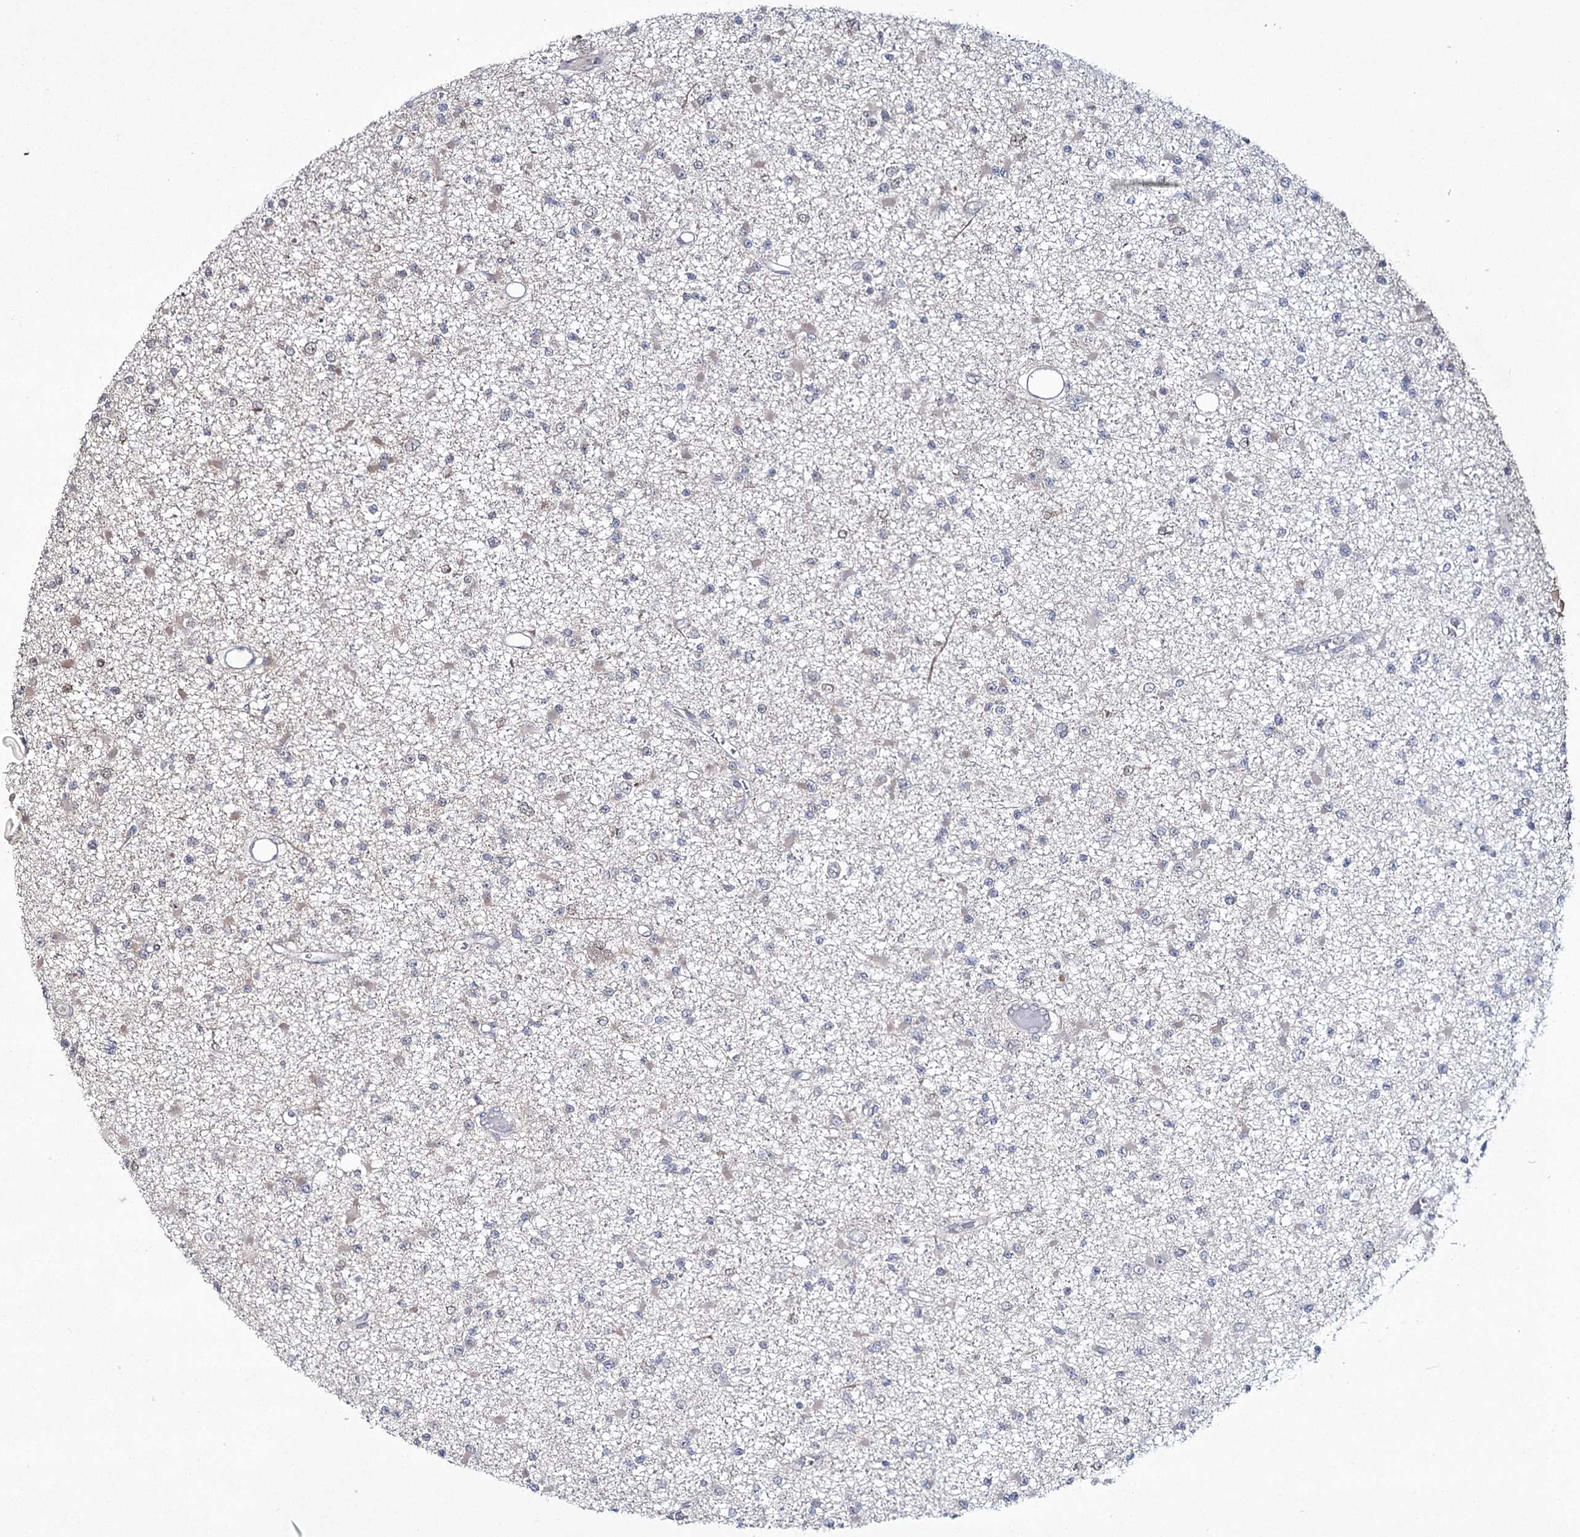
{"staining": {"intensity": "moderate", "quantity": "<25%", "location": "cytoplasmic/membranous"}, "tissue": "glioma", "cell_type": "Tumor cells", "image_type": "cancer", "snomed": [{"axis": "morphology", "description": "Glioma, malignant, Low grade"}, {"axis": "topography", "description": "Brain"}], "caption": "A histopathology image of human glioma stained for a protein shows moderate cytoplasmic/membranous brown staining in tumor cells. The staining was performed using DAB, with brown indicating positive protein expression. Nuclei are stained blue with hematoxylin.", "gene": "TRNT1", "patient": {"sex": "female", "age": 22}}